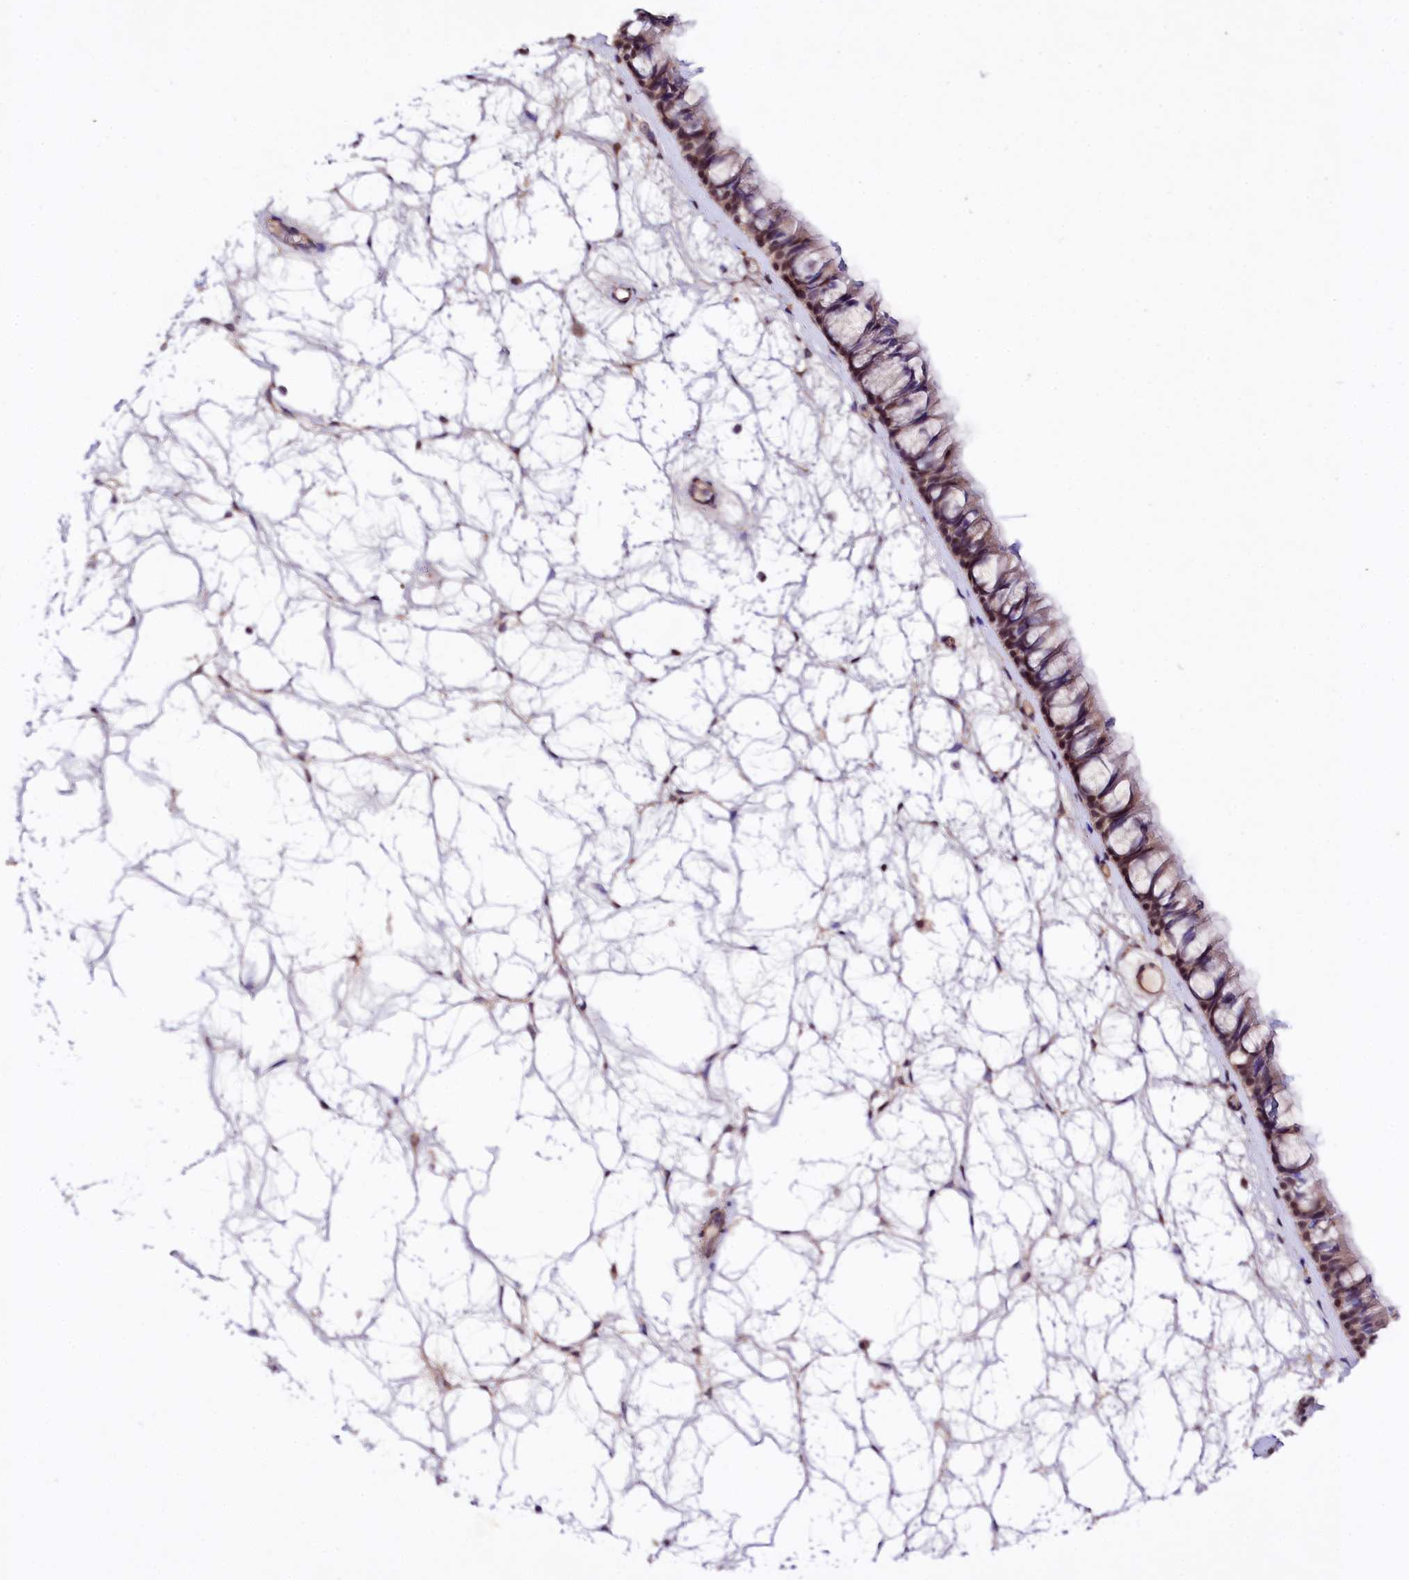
{"staining": {"intensity": "moderate", "quantity": ">75%", "location": "cytoplasmic/membranous,nuclear"}, "tissue": "nasopharynx", "cell_type": "Respiratory epithelial cells", "image_type": "normal", "snomed": [{"axis": "morphology", "description": "Normal tissue, NOS"}, {"axis": "topography", "description": "Nasopharynx"}], "caption": "A micrograph showing moderate cytoplasmic/membranous,nuclear staining in approximately >75% of respiratory epithelial cells in normal nasopharynx, as visualized by brown immunohistochemical staining.", "gene": "PHLDB1", "patient": {"sex": "male", "age": 64}}